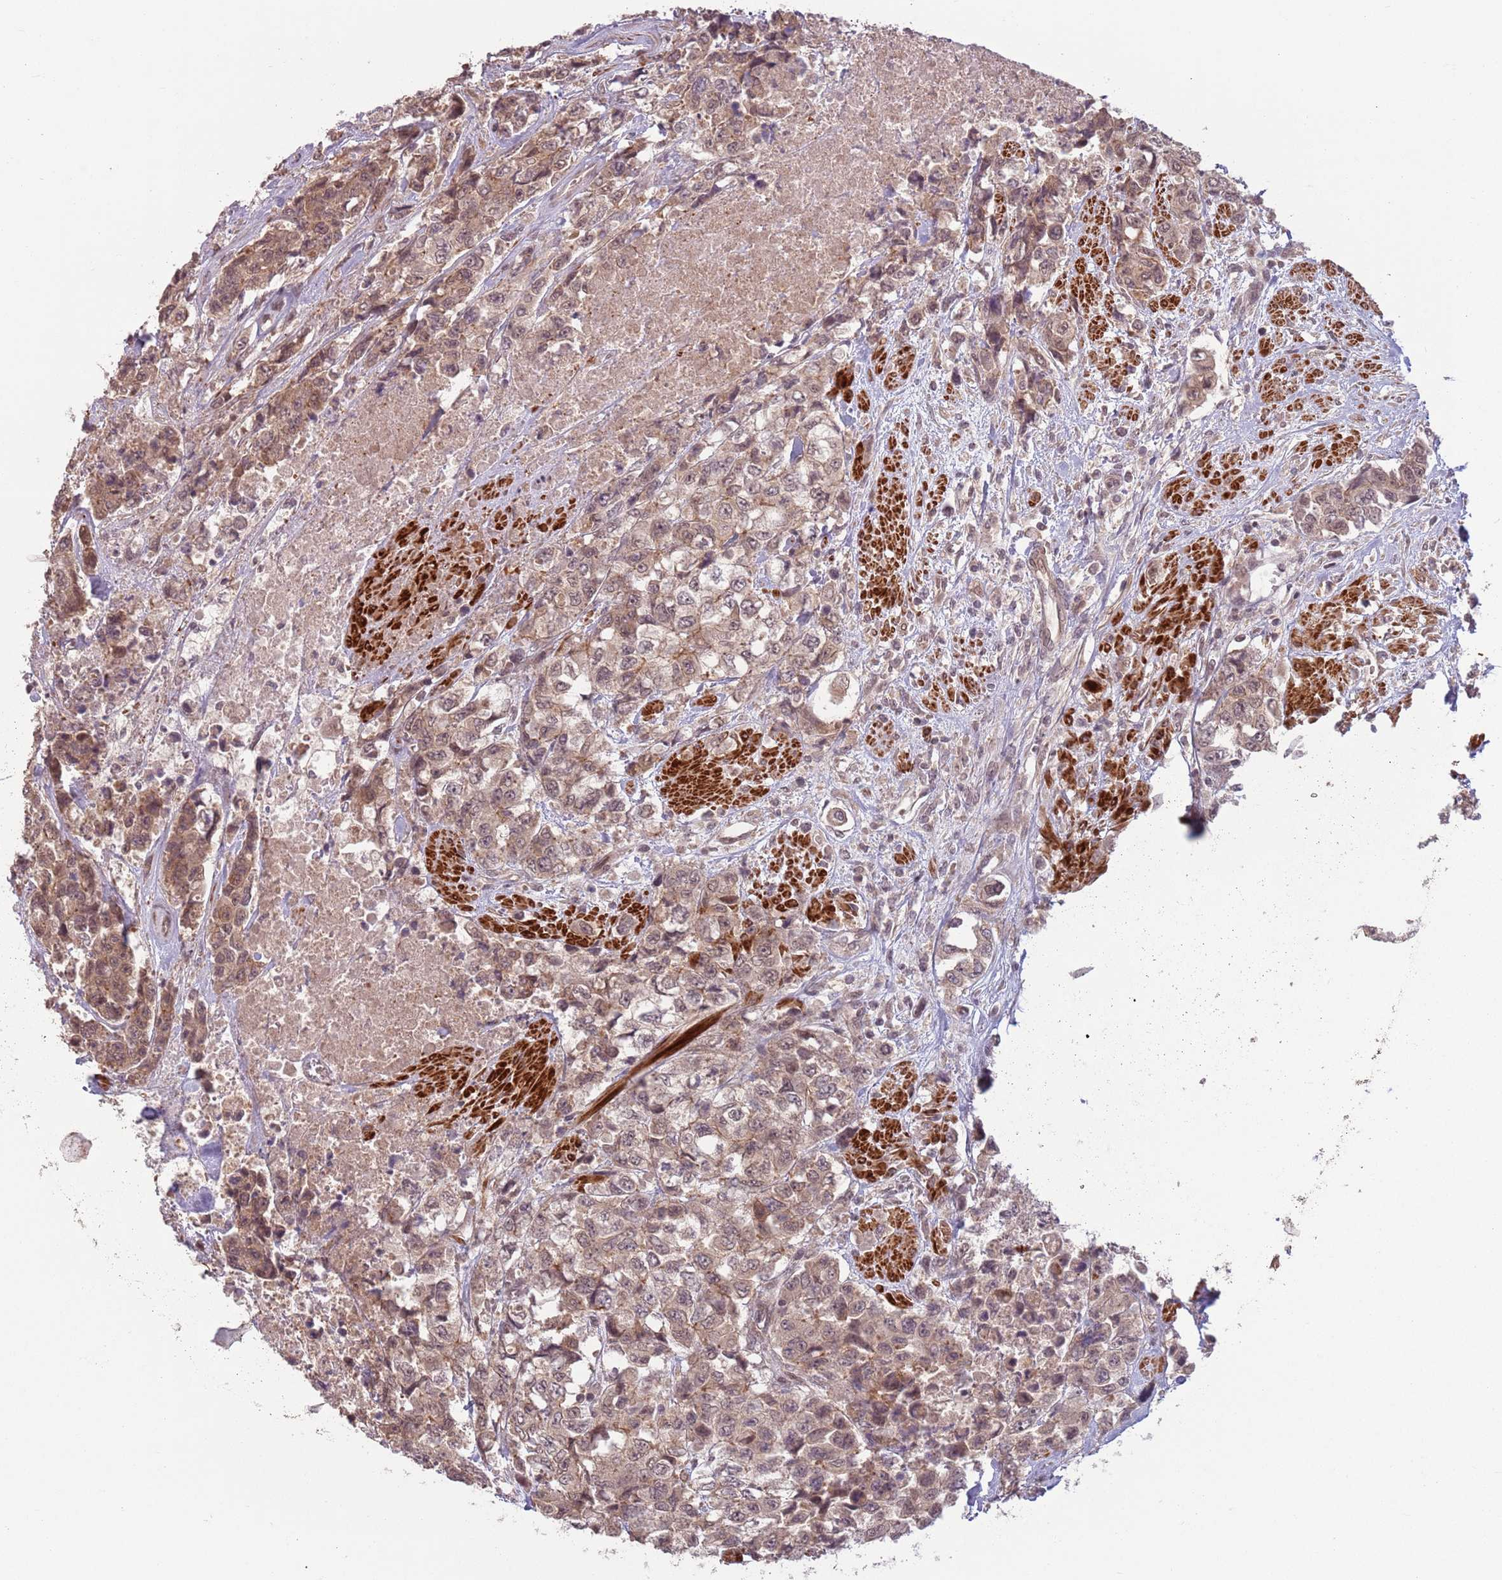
{"staining": {"intensity": "weak", "quantity": ">75%", "location": "cytoplasmic/membranous,nuclear"}, "tissue": "urothelial cancer", "cell_type": "Tumor cells", "image_type": "cancer", "snomed": [{"axis": "morphology", "description": "Urothelial carcinoma, High grade"}, {"axis": "topography", "description": "Urinary bladder"}], "caption": "High-power microscopy captured an IHC micrograph of urothelial carcinoma (high-grade), revealing weak cytoplasmic/membranous and nuclear expression in about >75% of tumor cells. (DAB = brown stain, brightfield microscopy at high magnification).", "gene": "CCDC154", "patient": {"sex": "female", "age": 78}}